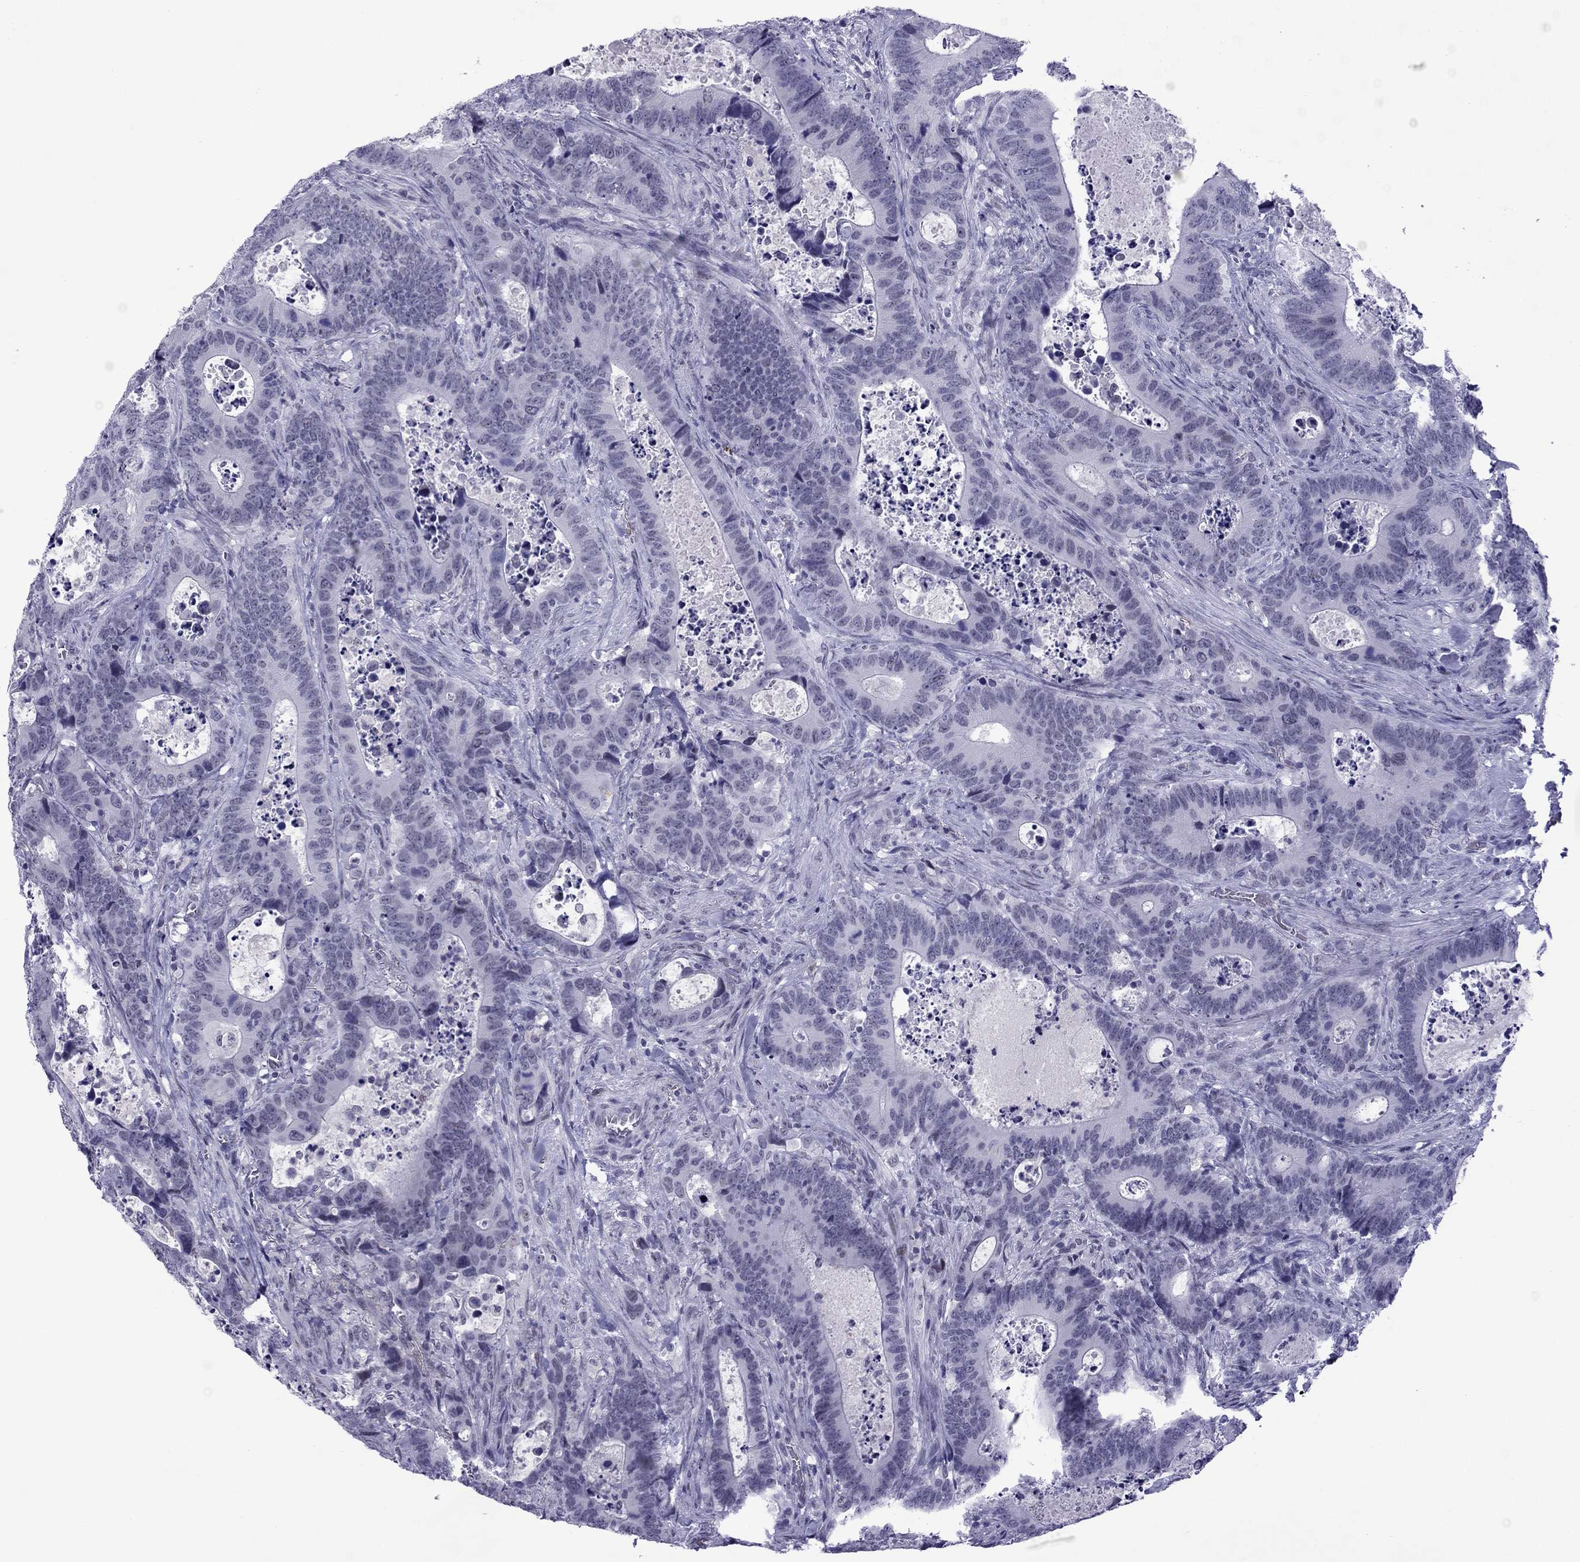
{"staining": {"intensity": "negative", "quantity": "none", "location": "none"}, "tissue": "colorectal cancer", "cell_type": "Tumor cells", "image_type": "cancer", "snomed": [{"axis": "morphology", "description": "Adenocarcinoma, NOS"}, {"axis": "topography", "description": "Colon"}], "caption": "The immunohistochemistry (IHC) image has no significant positivity in tumor cells of colorectal adenocarcinoma tissue.", "gene": "MYLK3", "patient": {"sex": "female", "age": 82}}